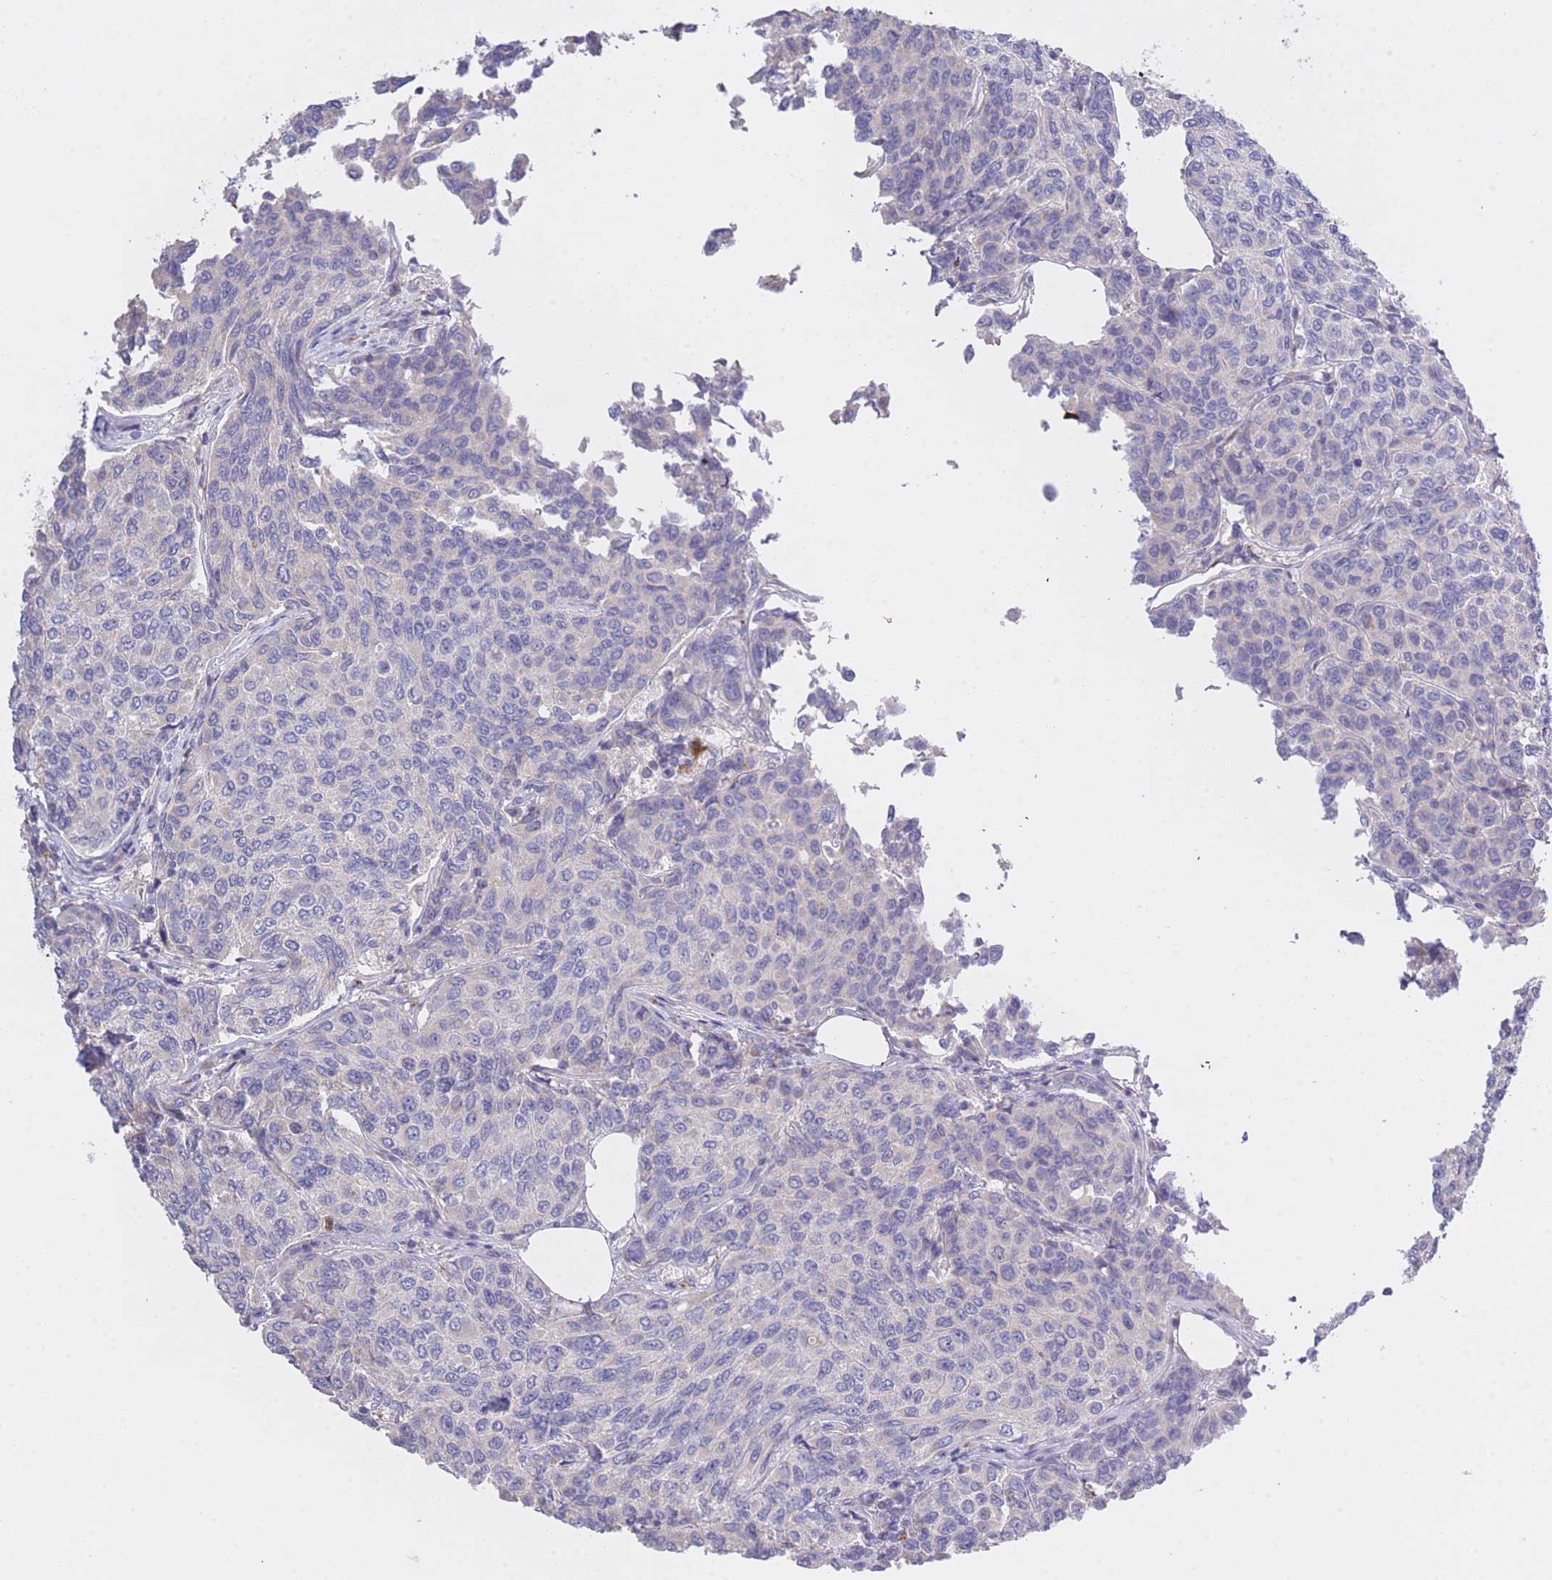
{"staining": {"intensity": "negative", "quantity": "none", "location": "none"}, "tissue": "breast cancer", "cell_type": "Tumor cells", "image_type": "cancer", "snomed": [{"axis": "morphology", "description": "Duct carcinoma"}, {"axis": "topography", "description": "Breast"}], "caption": "The photomicrograph demonstrates no significant positivity in tumor cells of breast infiltrating ductal carcinoma. (Immunohistochemistry, brightfield microscopy, high magnification).", "gene": "CENPM", "patient": {"sex": "female", "age": 55}}